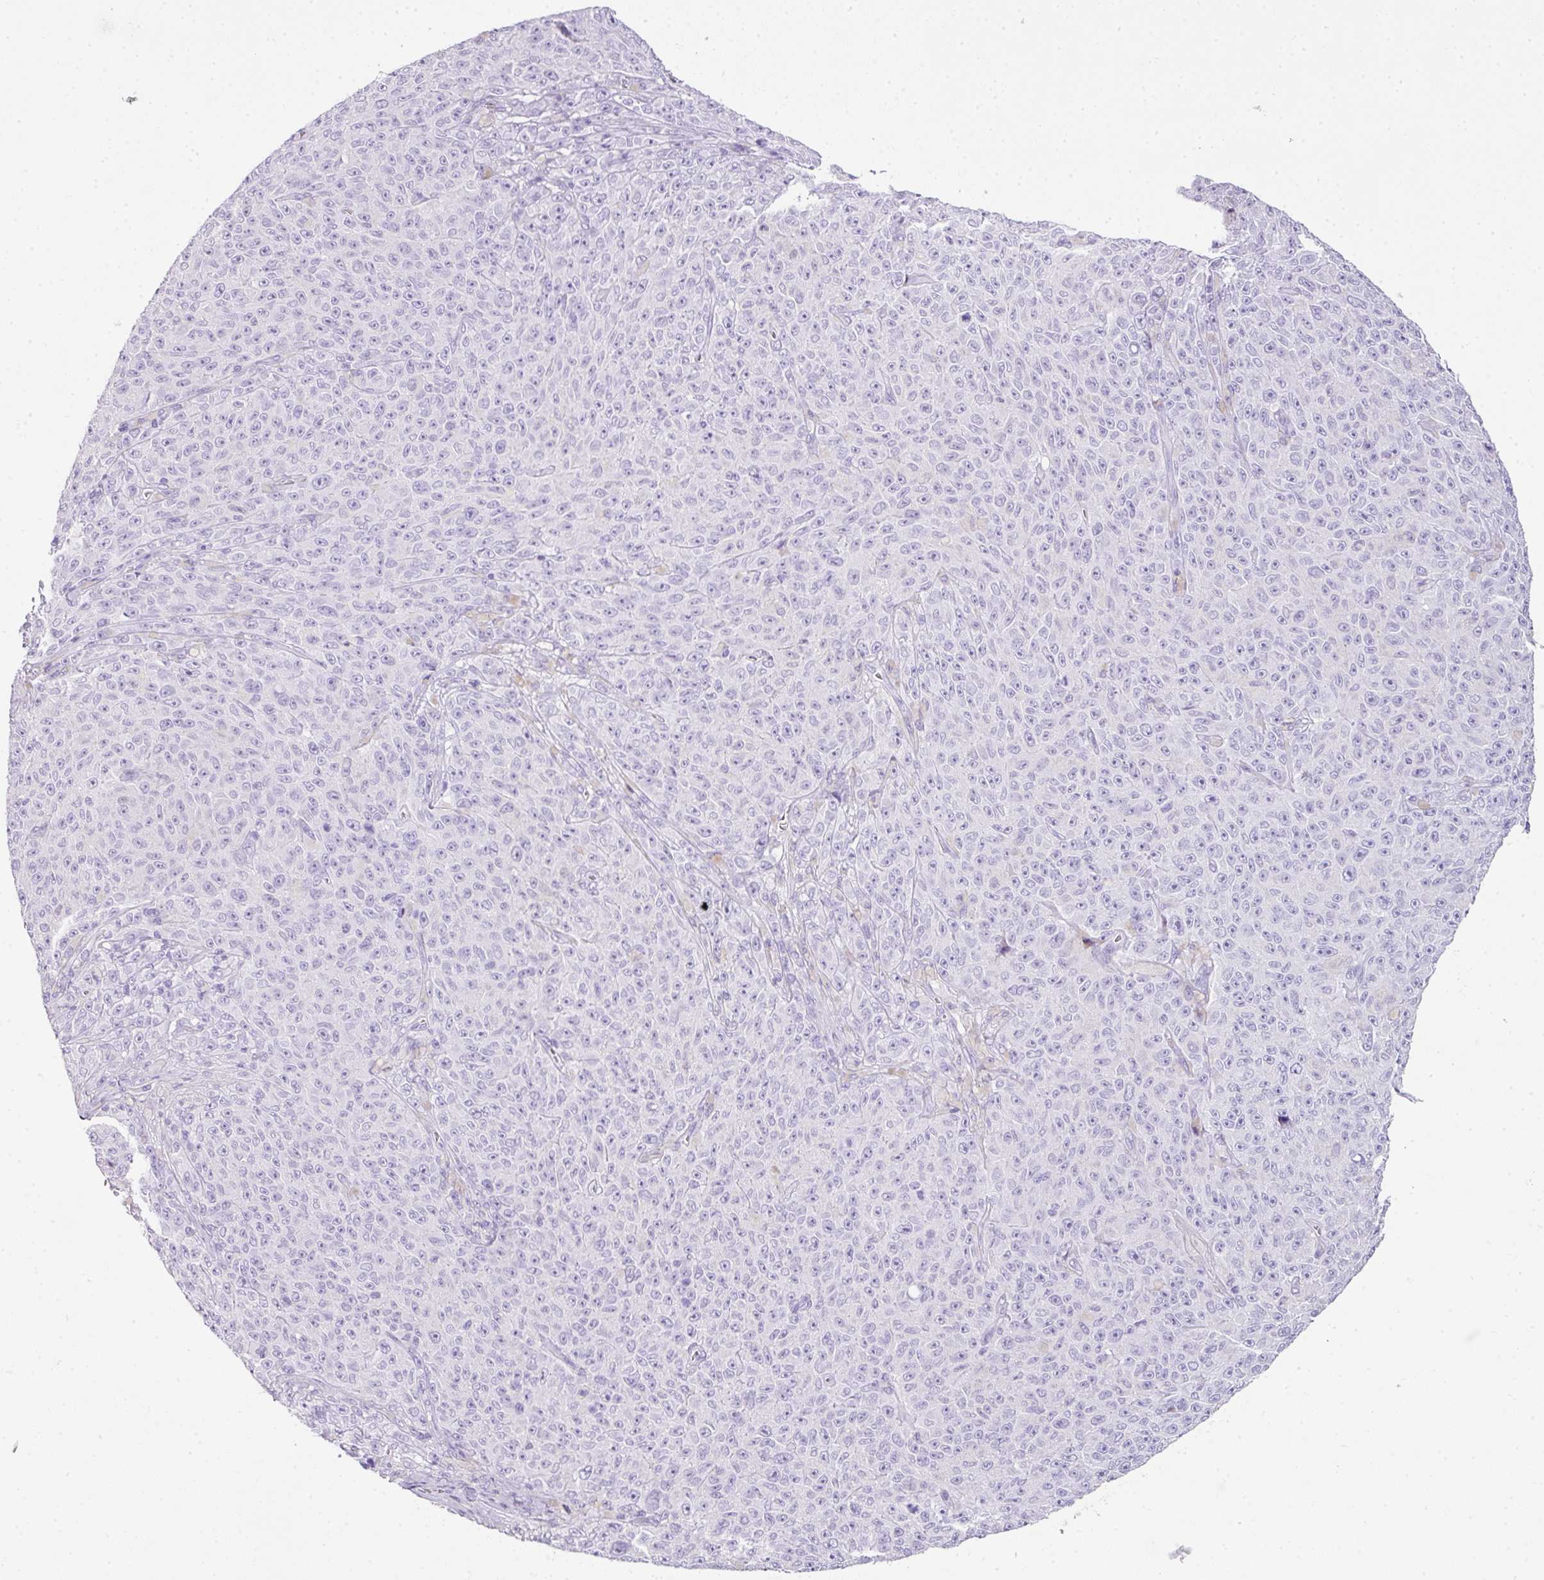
{"staining": {"intensity": "negative", "quantity": "none", "location": "none"}, "tissue": "melanoma", "cell_type": "Tumor cells", "image_type": "cancer", "snomed": [{"axis": "morphology", "description": "Malignant melanoma, NOS"}, {"axis": "topography", "description": "Skin"}], "caption": "Human malignant melanoma stained for a protein using immunohistochemistry (IHC) demonstrates no expression in tumor cells.", "gene": "TNP1", "patient": {"sex": "female", "age": 82}}